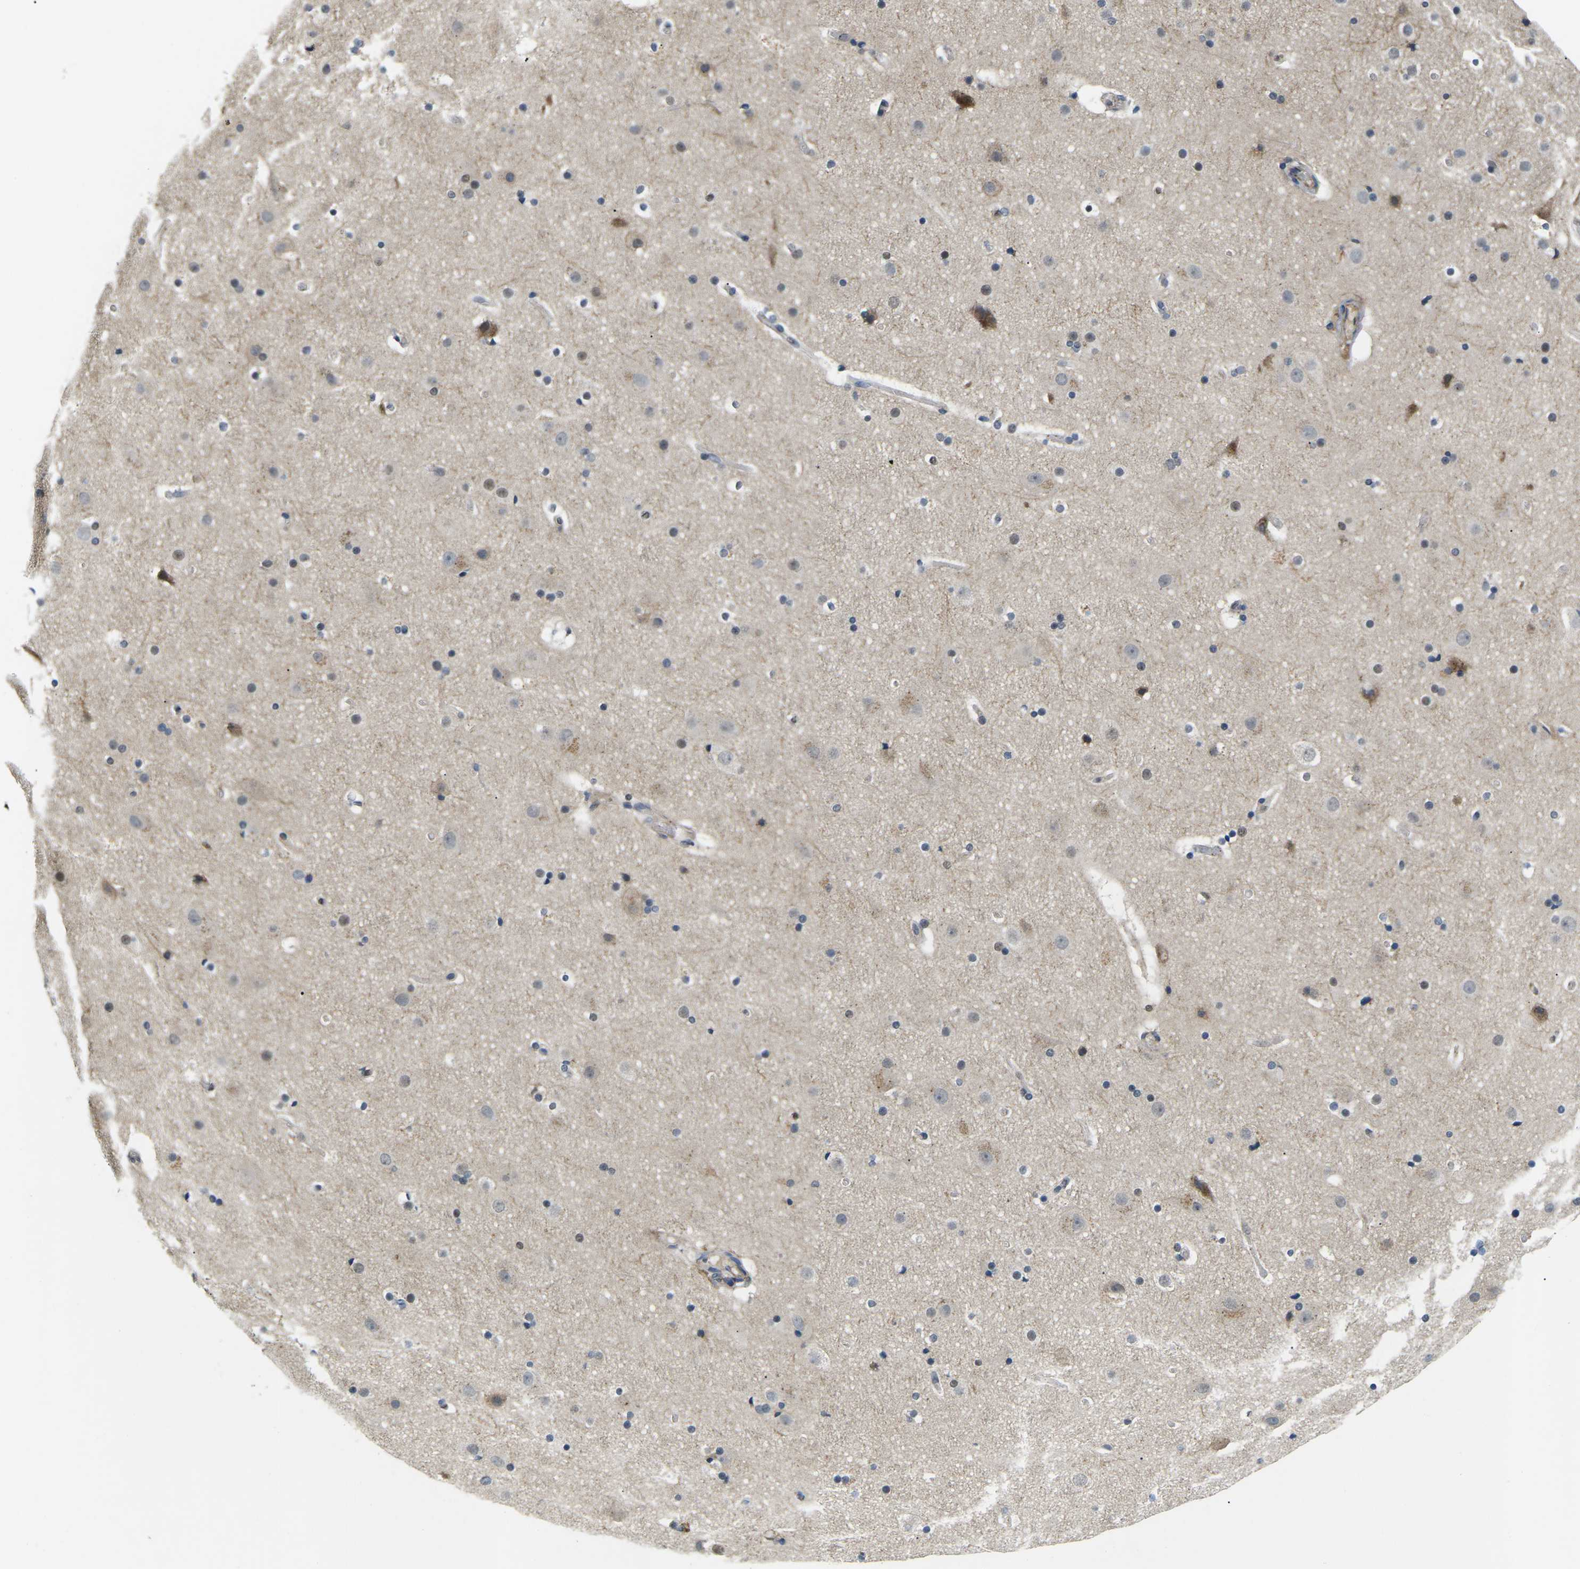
{"staining": {"intensity": "weak", "quantity": "25%-75%", "location": "cytoplasmic/membranous"}, "tissue": "cerebral cortex", "cell_type": "Endothelial cells", "image_type": "normal", "snomed": [{"axis": "morphology", "description": "Normal tissue, NOS"}, {"axis": "topography", "description": "Cerebral cortex"}], "caption": "High-magnification brightfield microscopy of benign cerebral cortex stained with DAB (brown) and counterstained with hematoxylin (blue). endothelial cells exhibit weak cytoplasmic/membranous positivity is present in about25%-75% of cells.", "gene": "ERBB4", "patient": {"sex": "male", "age": 57}}